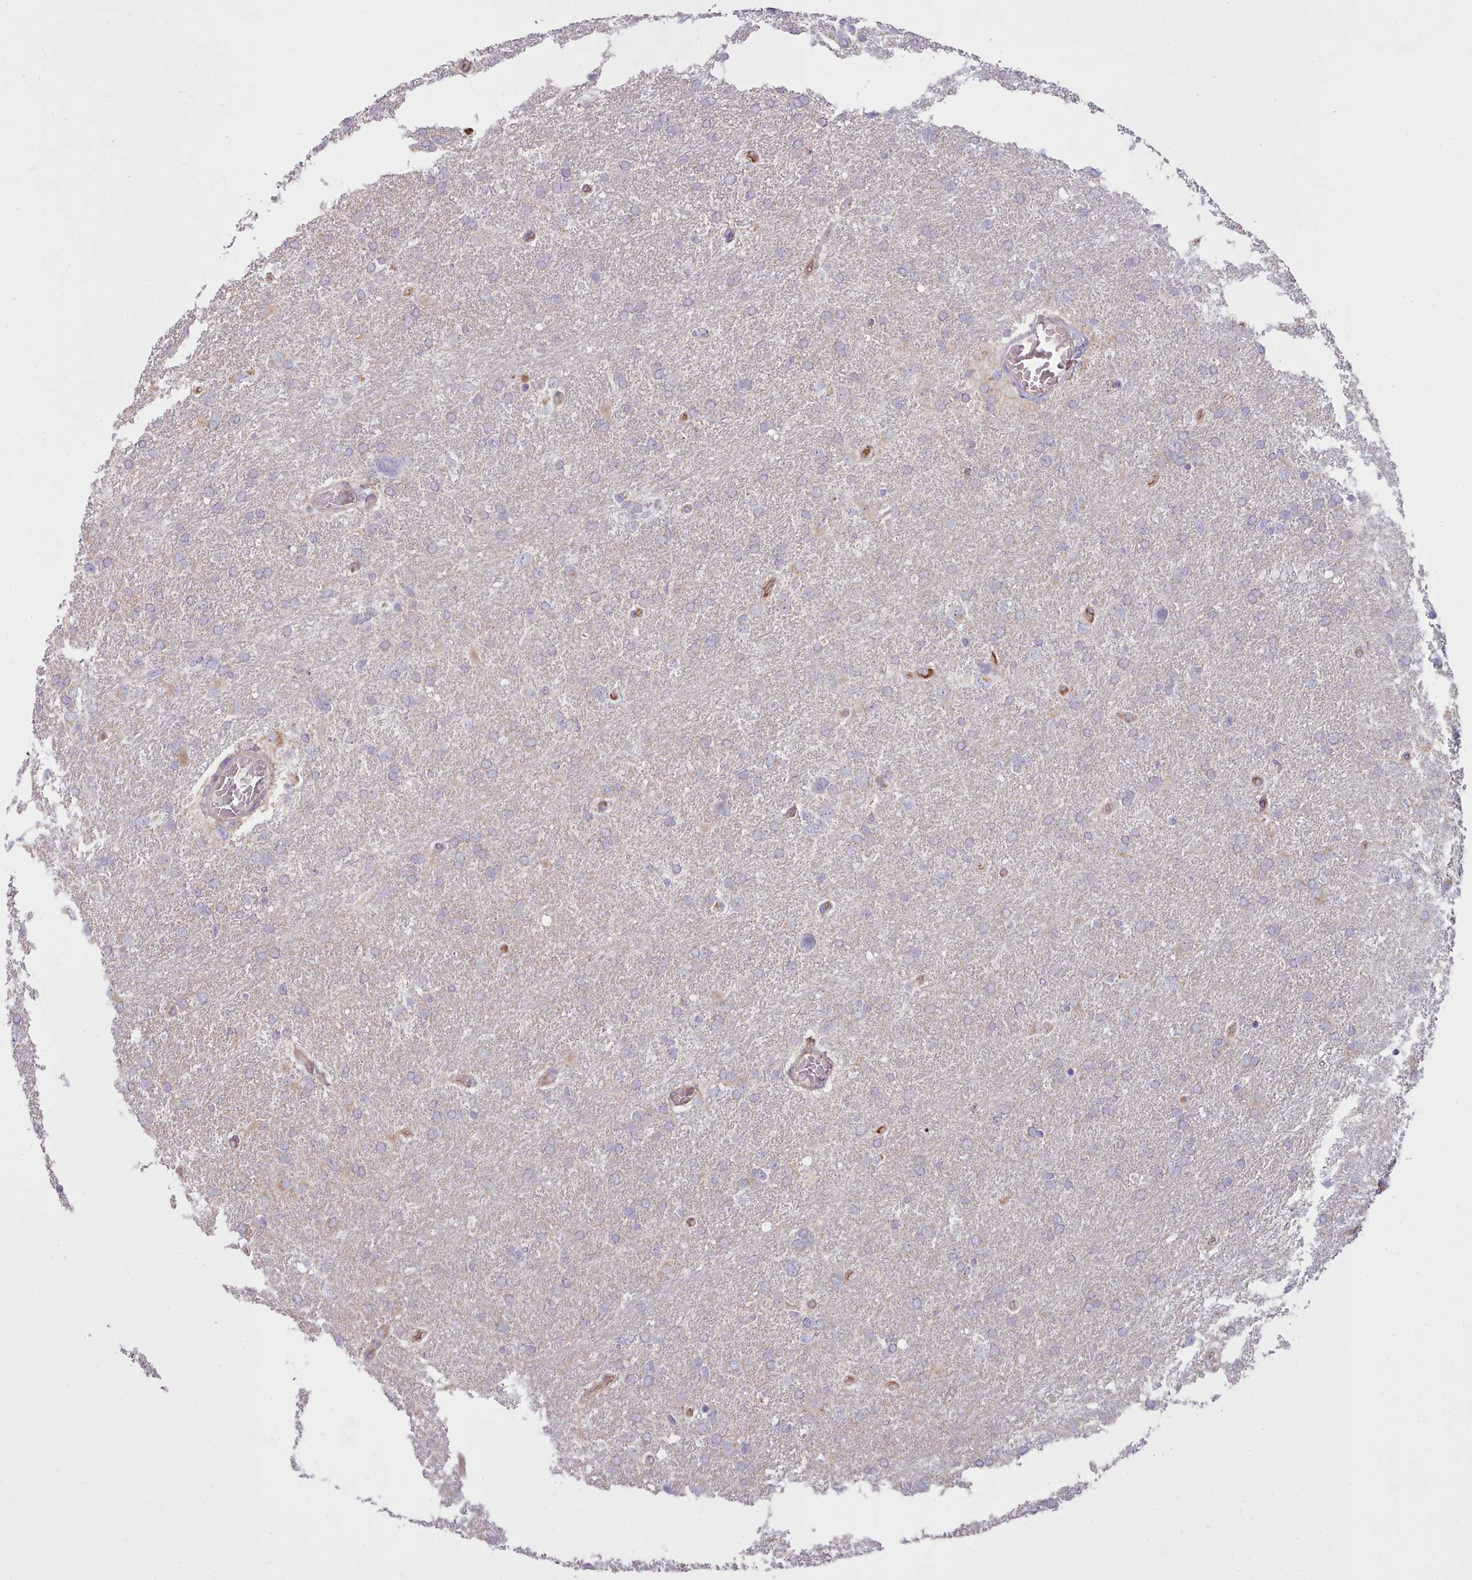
{"staining": {"intensity": "negative", "quantity": "none", "location": "none"}, "tissue": "glioma", "cell_type": "Tumor cells", "image_type": "cancer", "snomed": [{"axis": "morphology", "description": "Glioma, malignant, High grade"}, {"axis": "topography", "description": "Brain"}], "caption": "IHC image of human glioma stained for a protein (brown), which displays no positivity in tumor cells.", "gene": "SLC52A3", "patient": {"sex": "male", "age": 61}}